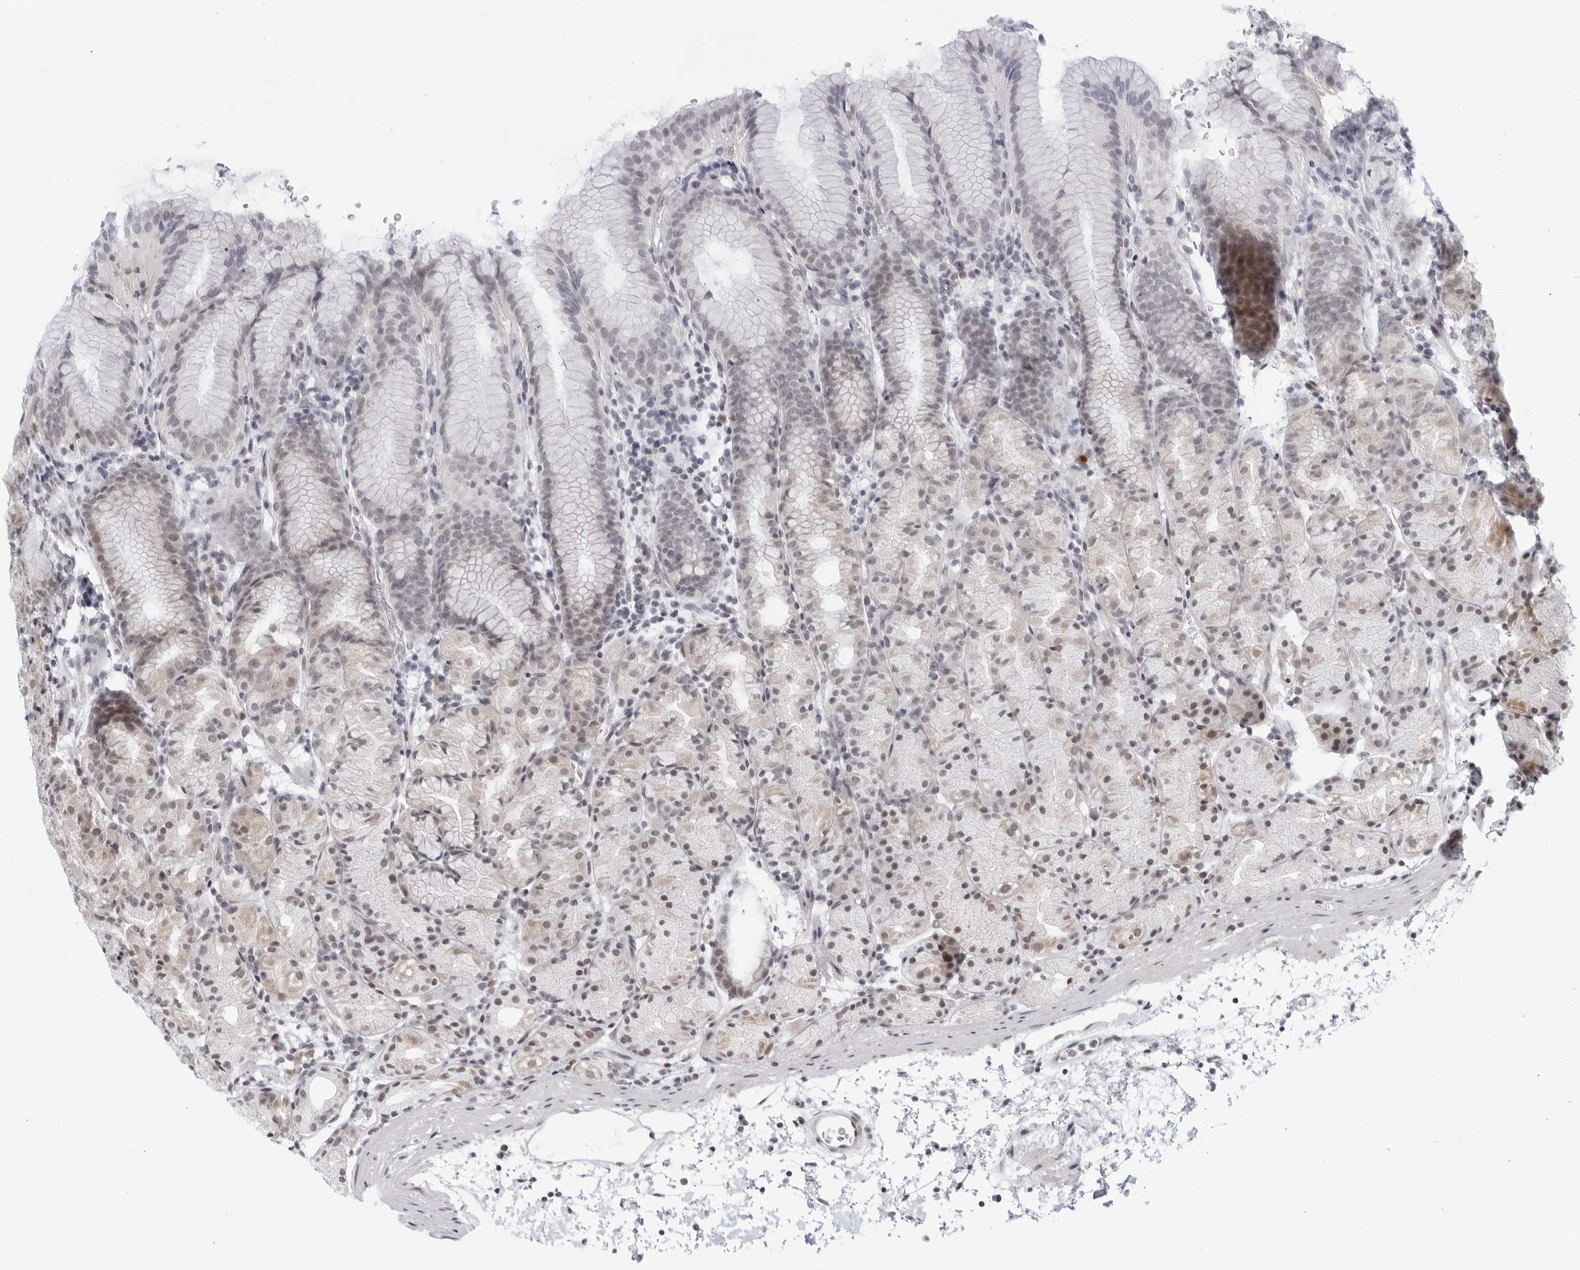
{"staining": {"intensity": "weak", "quantity": "<25%", "location": "nuclear"}, "tissue": "stomach", "cell_type": "Glandular cells", "image_type": "normal", "snomed": [{"axis": "morphology", "description": "Normal tissue, NOS"}, {"axis": "topography", "description": "Stomach, upper"}], "caption": "There is no significant staining in glandular cells of stomach. Brightfield microscopy of IHC stained with DAB (brown) and hematoxylin (blue), captured at high magnification.", "gene": "RAB11FIP3", "patient": {"sex": "male", "age": 48}}